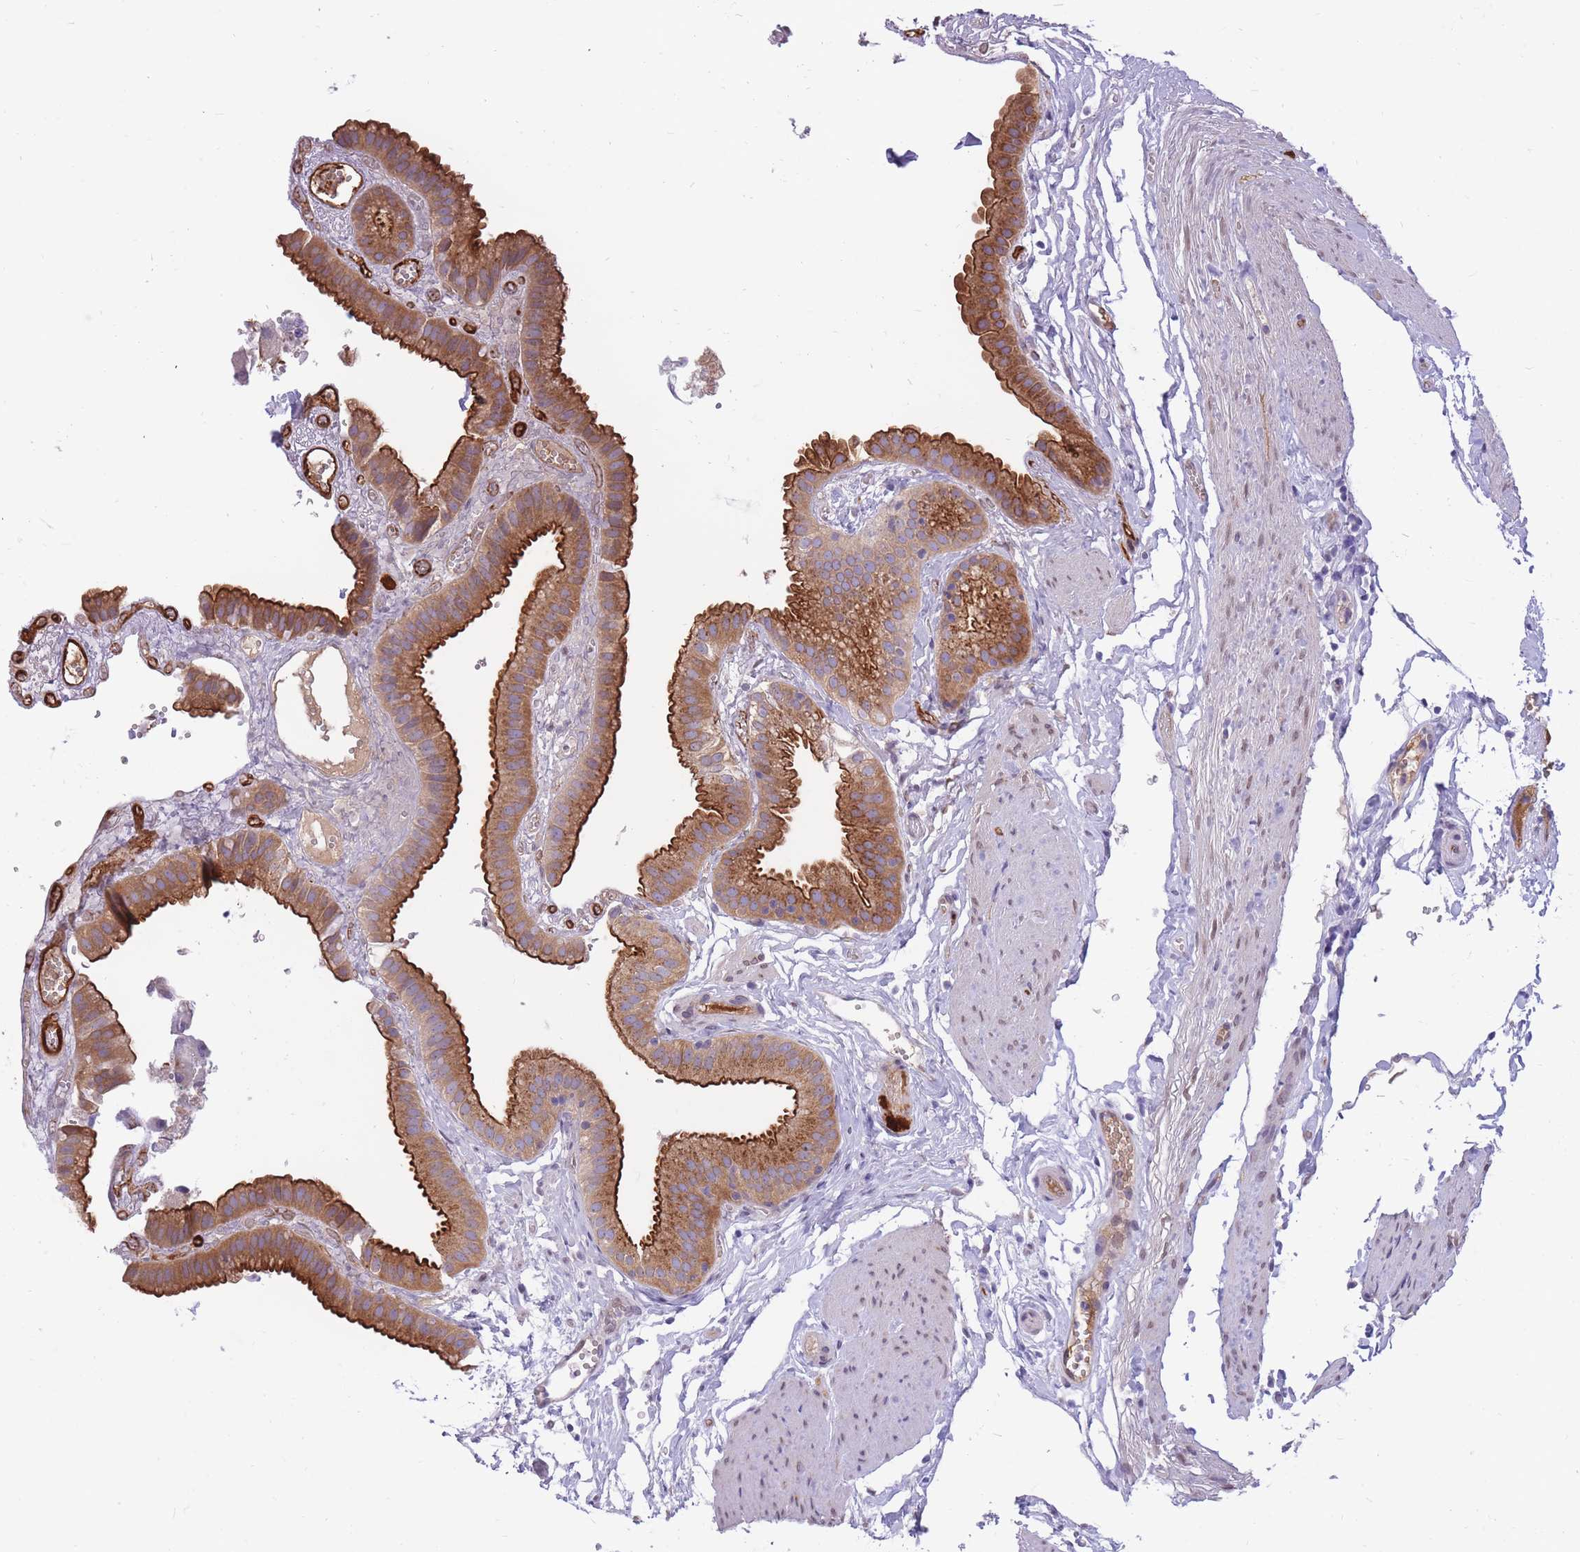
{"staining": {"intensity": "strong", "quantity": ">75%", "location": "cytoplasmic/membranous"}, "tissue": "gallbladder", "cell_type": "Glandular cells", "image_type": "normal", "snomed": [{"axis": "morphology", "description": "Normal tissue, NOS"}, {"axis": "topography", "description": "Gallbladder"}], "caption": "Gallbladder stained for a protein exhibits strong cytoplasmic/membranous positivity in glandular cells. Nuclei are stained in blue.", "gene": "HOOK2", "patient": {"sex": "female", "age": 61}}